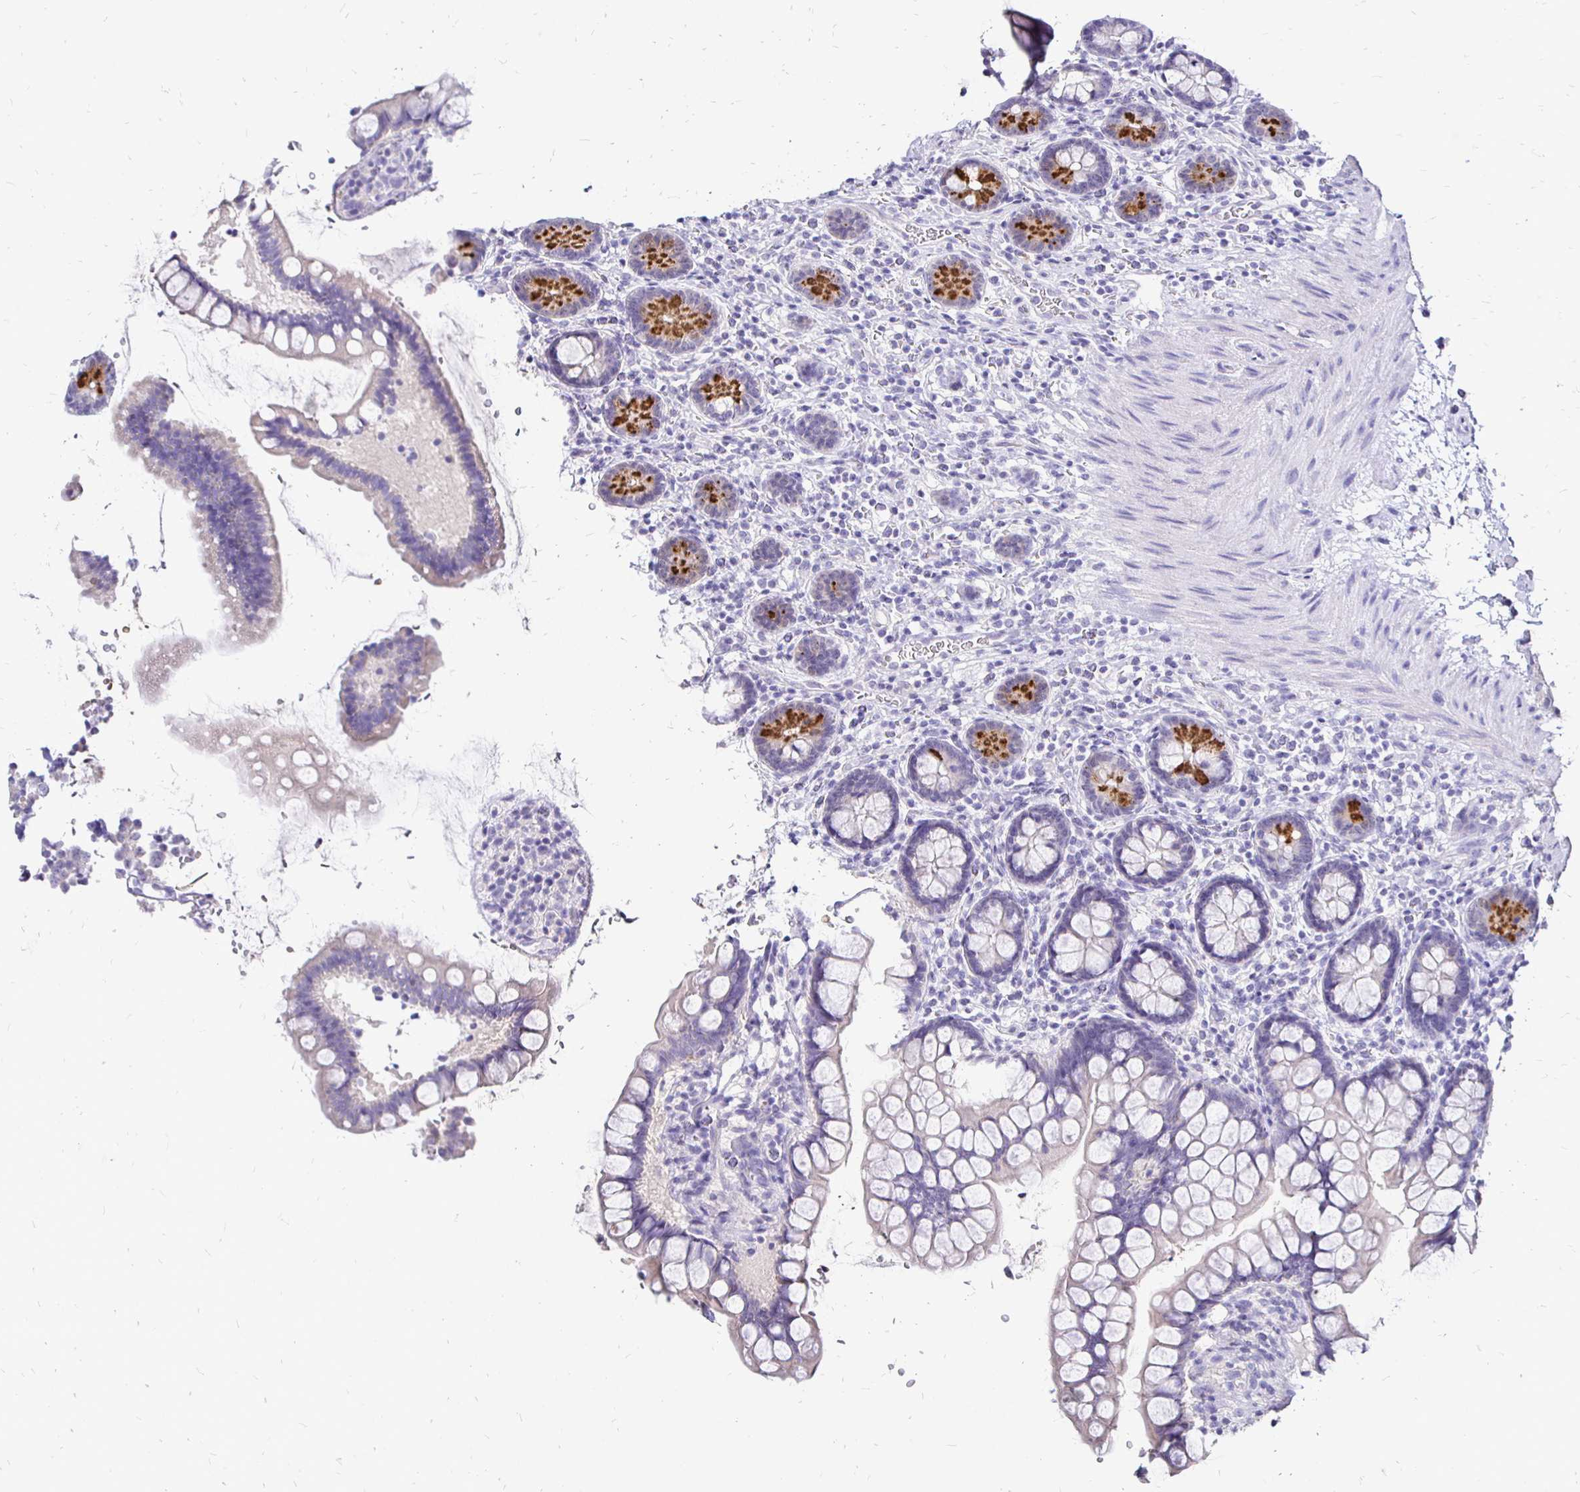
{"staining": {"intensity": "moderate", "quantity": "<25%", "location": "cytoplasmic/membranous"}, "tissue": "small intestine", "cell_type": "Glandular cells", "image_type": "normal", "snomed": [{"axis": "morphology", "description": "Normal tissue, NOS"}, {"axis": "topography", "description": "Small intestine"}], "caption": "Protein expression analysis of benign human small intestine reveals moderate cytoplasmic/membranous positivity in approximately <25% of glandular cells. (DAB (3,3'-diaminobenzidine) IHC, brown staining for protein, blue staining for nuclei).", "gene": "IRGC", "patient": {"sex": "female", "age": 84}}